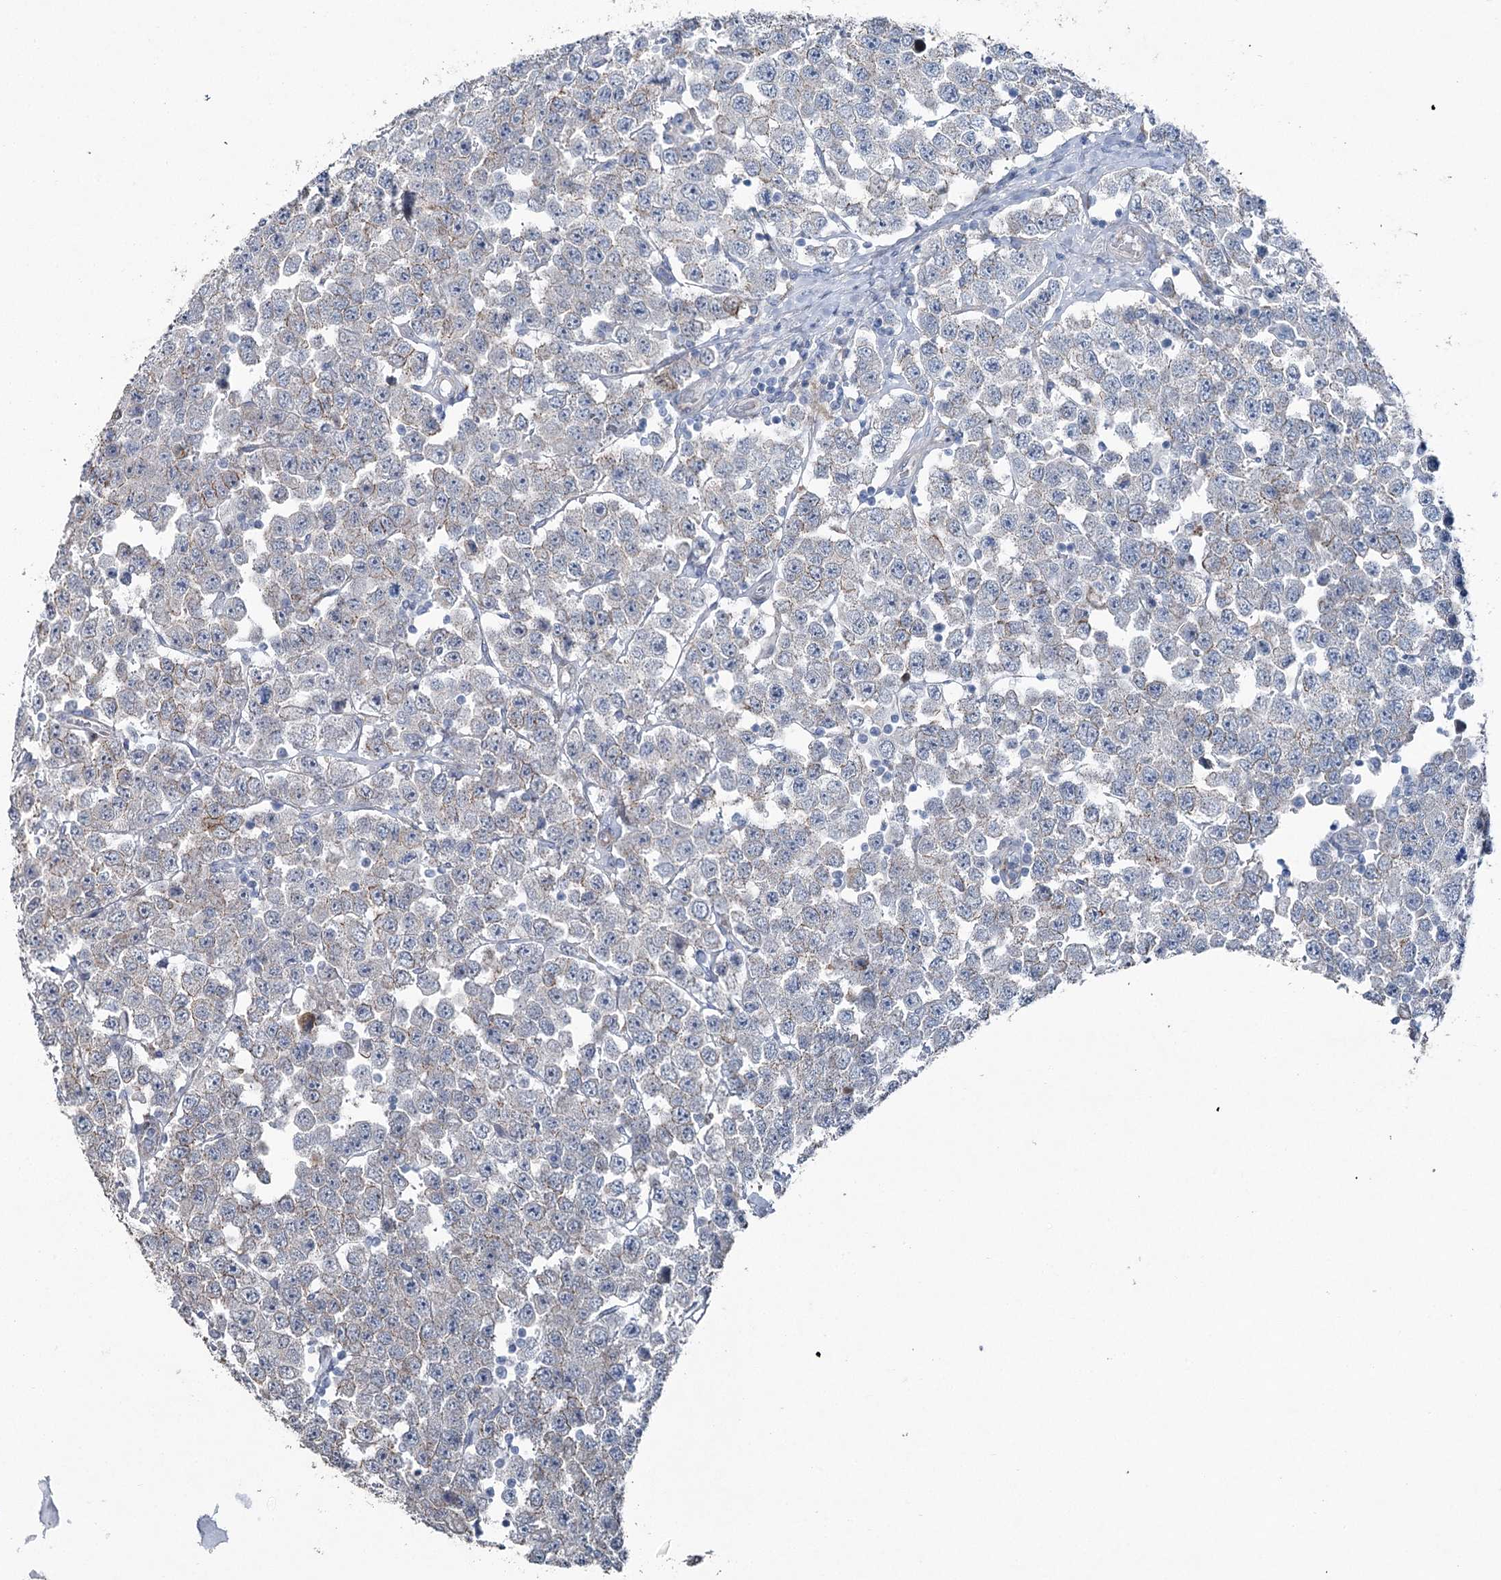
{"staining": {"intensity": "negative", "quantity": "none", "location": "none"}, "tissue": "testis cancer", "cell_type": "Tumor cells", "image_type": "cancer", "snomed": [{"axis": "morphology", "description": "Seminoma, NOS"}, {"axis": "topography", "description": "Testis"}], "caption": "A high-resolution image shows IHC staining of testis seminoma, which reveals no significant positivity in tumor cells.", "gene": "FAM120B", "patient": {"sex": "male", "age": 28}}